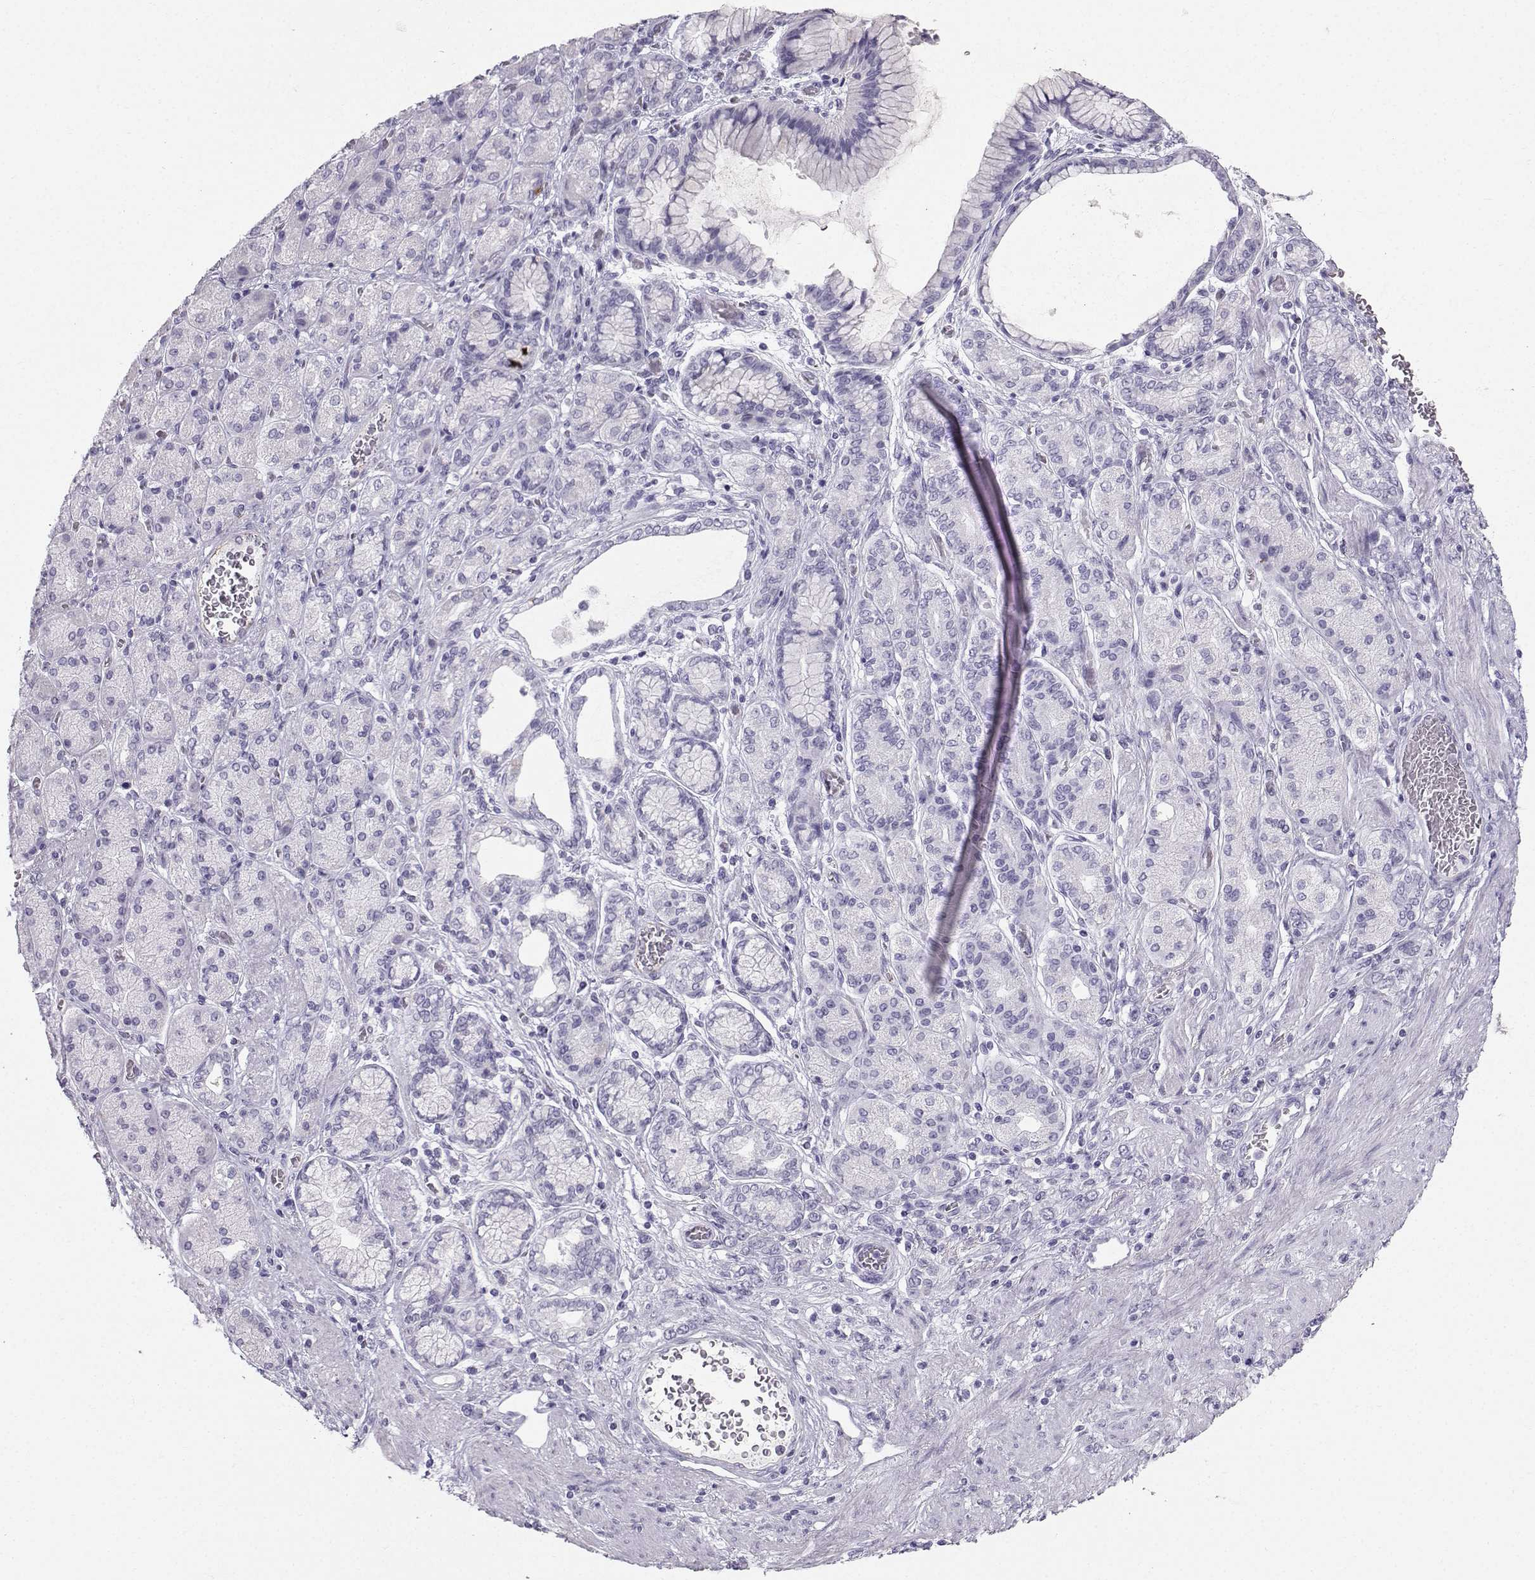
{"staining": {"intensity": "negative", "quantity": "none", "location": "none"}, "tissue": "stomach cancer", "cell_type": "Tumor cells", "image_type": "cancer", "snomed": [{"axis": "morphology", "description": "Normal tissue, NOS"}, {"axis": "morphology", "description": "Adenocarcinoma, NOS"}, {"axis": "morphology", "description": "Adenocarcinoma, High grade"}, {"axis": "topography", "description": "Stomach, upper"}, {"axis": "topography", "description": "Stomach"}], "caption": "Immunohistochemical staining of human stomach cancer shows no significant staining in tumor cells.", "gene": "IQCD", "patient": {"sex": "female", "age": 65}}